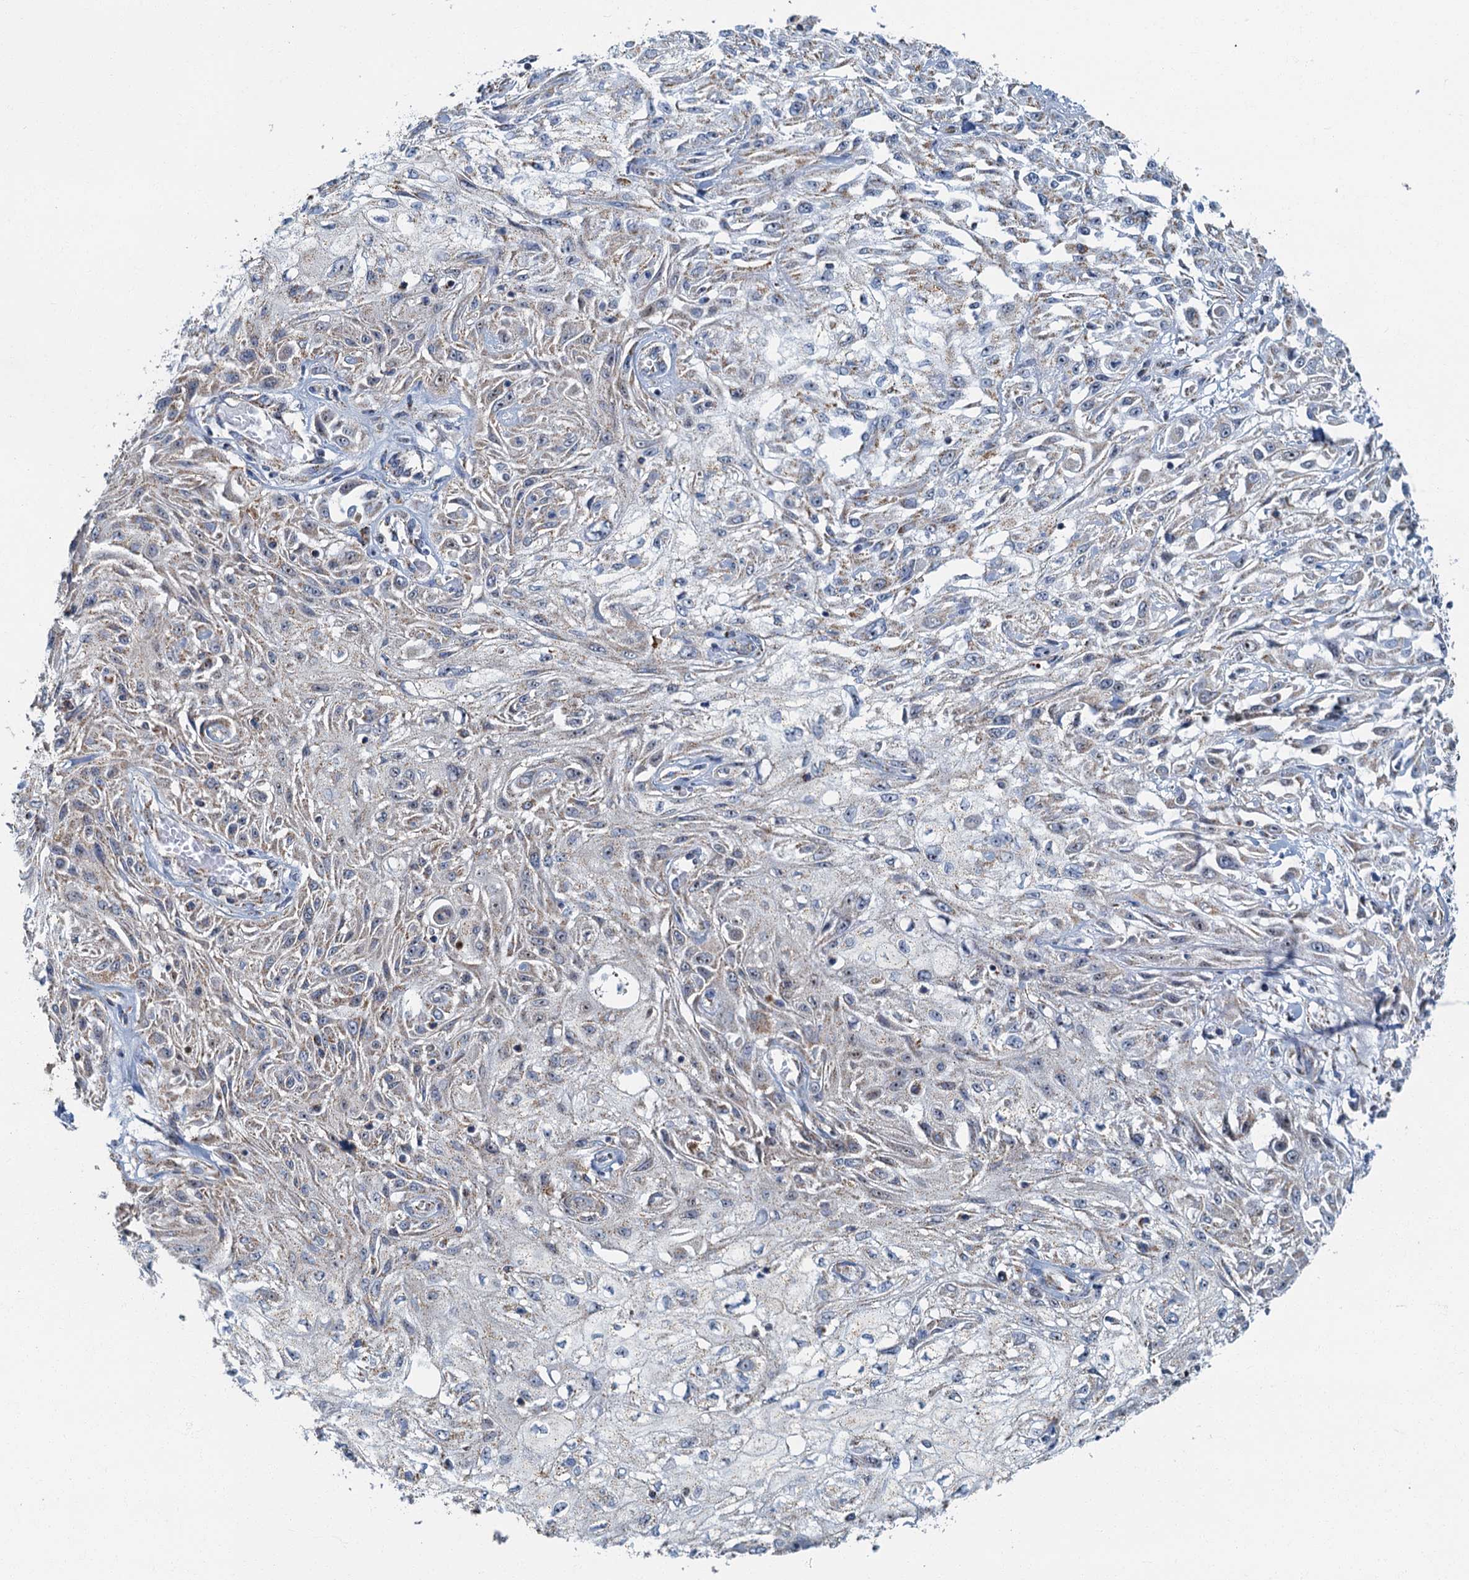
{"staining": {"intensity": "weak", "quantity": "25%-75%", "location": "cytoplasmic/membranous"}, "tissue": "skin cancer", "cell_type": "Tumor cells", "image_type": "cancer", "snomed": [{"axis": "morphology", "description": "Squamous cell carcinoma, NOS"}, {"axis": "morphology", "description": "Squamous cell carcinoma, metastatic, NOS"}, {"axis": "topography", "description": "Skin"}, {"axis": "topography", "description": "Lymph node"}], "caption": "IHC of human squamous cell carcinoma (skin) shows low levels of weak cytoplasmic/membranous expression in approximately 25%-75% of tumor cells. (DAB (3,3'-diaminobenzidine) = brown stain, brightfield microscopy at high magnification).", "gene": "RAD9B", "patient": {"sex": "male", "age": 75}}